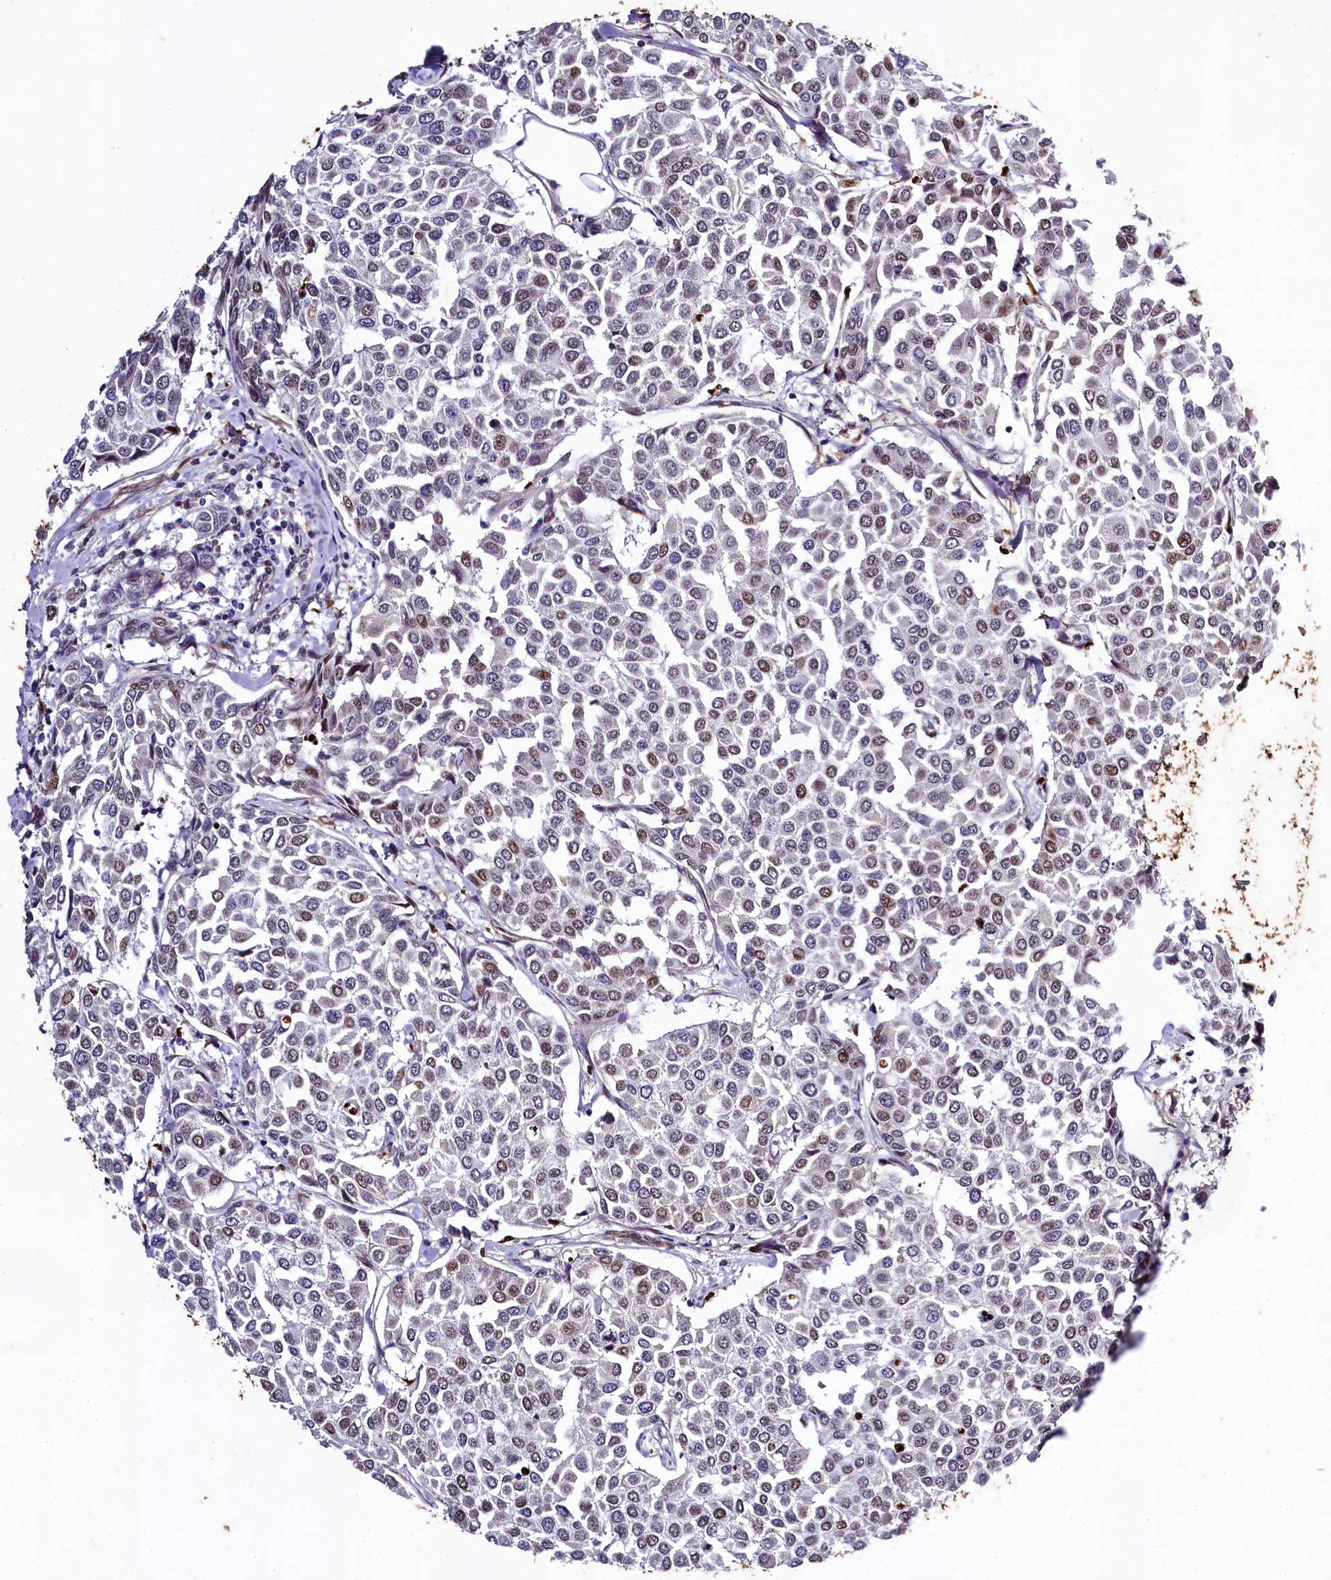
{"staining": {"intensity": "moderate", "quantity": "<25%", "location": "nuclear"}, "tissue": "breast cancer", "cell_type": "Tumor cells", "image_type": "cancer", "snomed": [{"axis": "morphology", "description": "Duct carcinoma"}, {"axis": "topography", "description": "Breast"}], "caption": "The histopathology image displays a brown stain indicating the presence of a protein in the nuclear of tumor cells in breast intraductal carcinoma.", "gene": "SAMD10", "patient": {"sex": "female", "age": 55}}